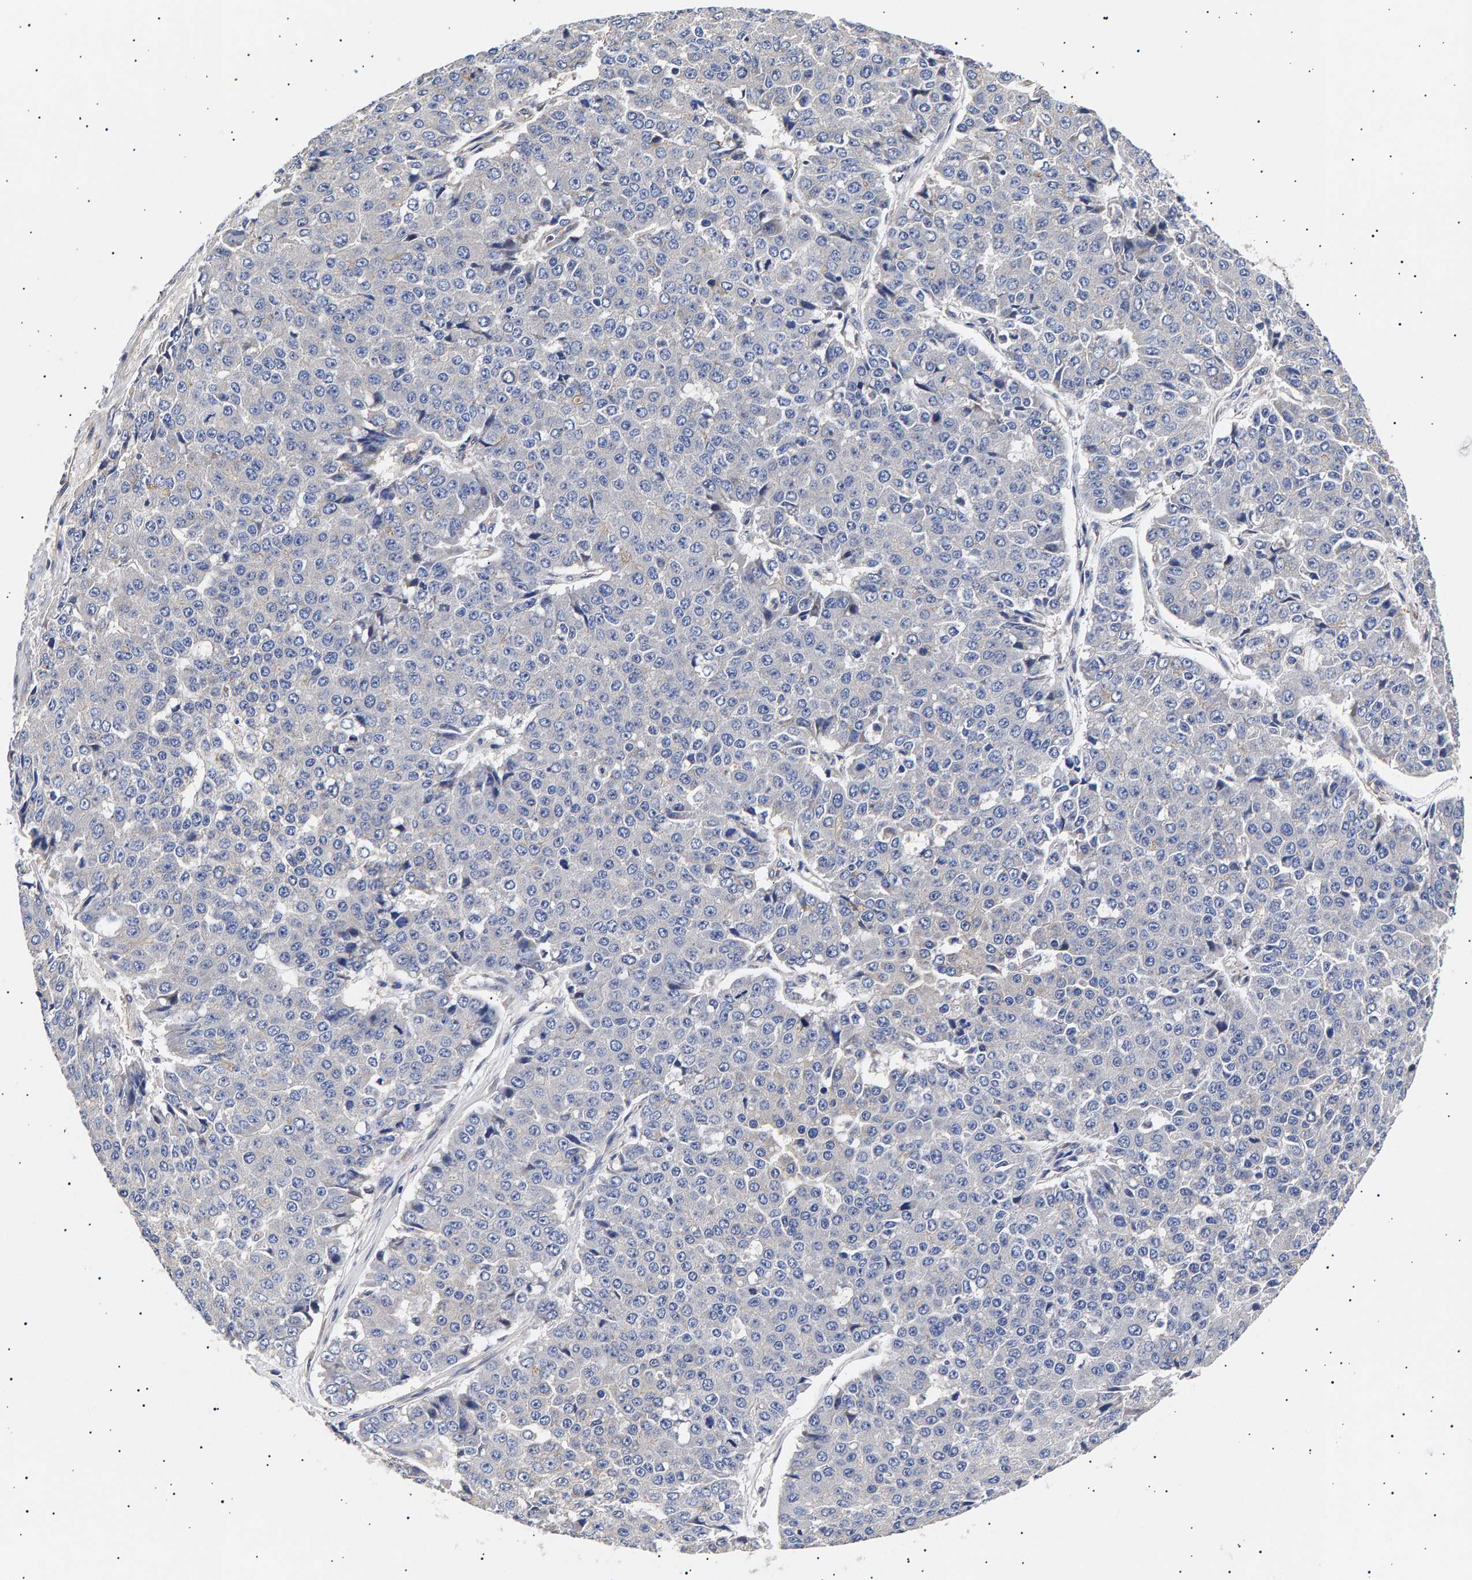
{"staining": {"intensity": "negative", "quantity": "none", "location": "none"}, "tissue": "pancreatic cancer", "cell_type": "Tumor cells", "image_type": "cancer", "snomed": [{"axis": "morphology", "description": "Adenocarcinoma, NOS"}, {"axis": "topography", "description": "Pancreas"}], "caption": "This is a histopathology image of immunohistochemistry staining of pancreatic adenocarcinoma, which shows no expression in tumor cells. (DAB (3,3'-diaminobenzidine) immunohistochemistry with hematoxylin counter stain).", "gene": "ANKRD40", "patient": {"sex": "male", "age": 50}}